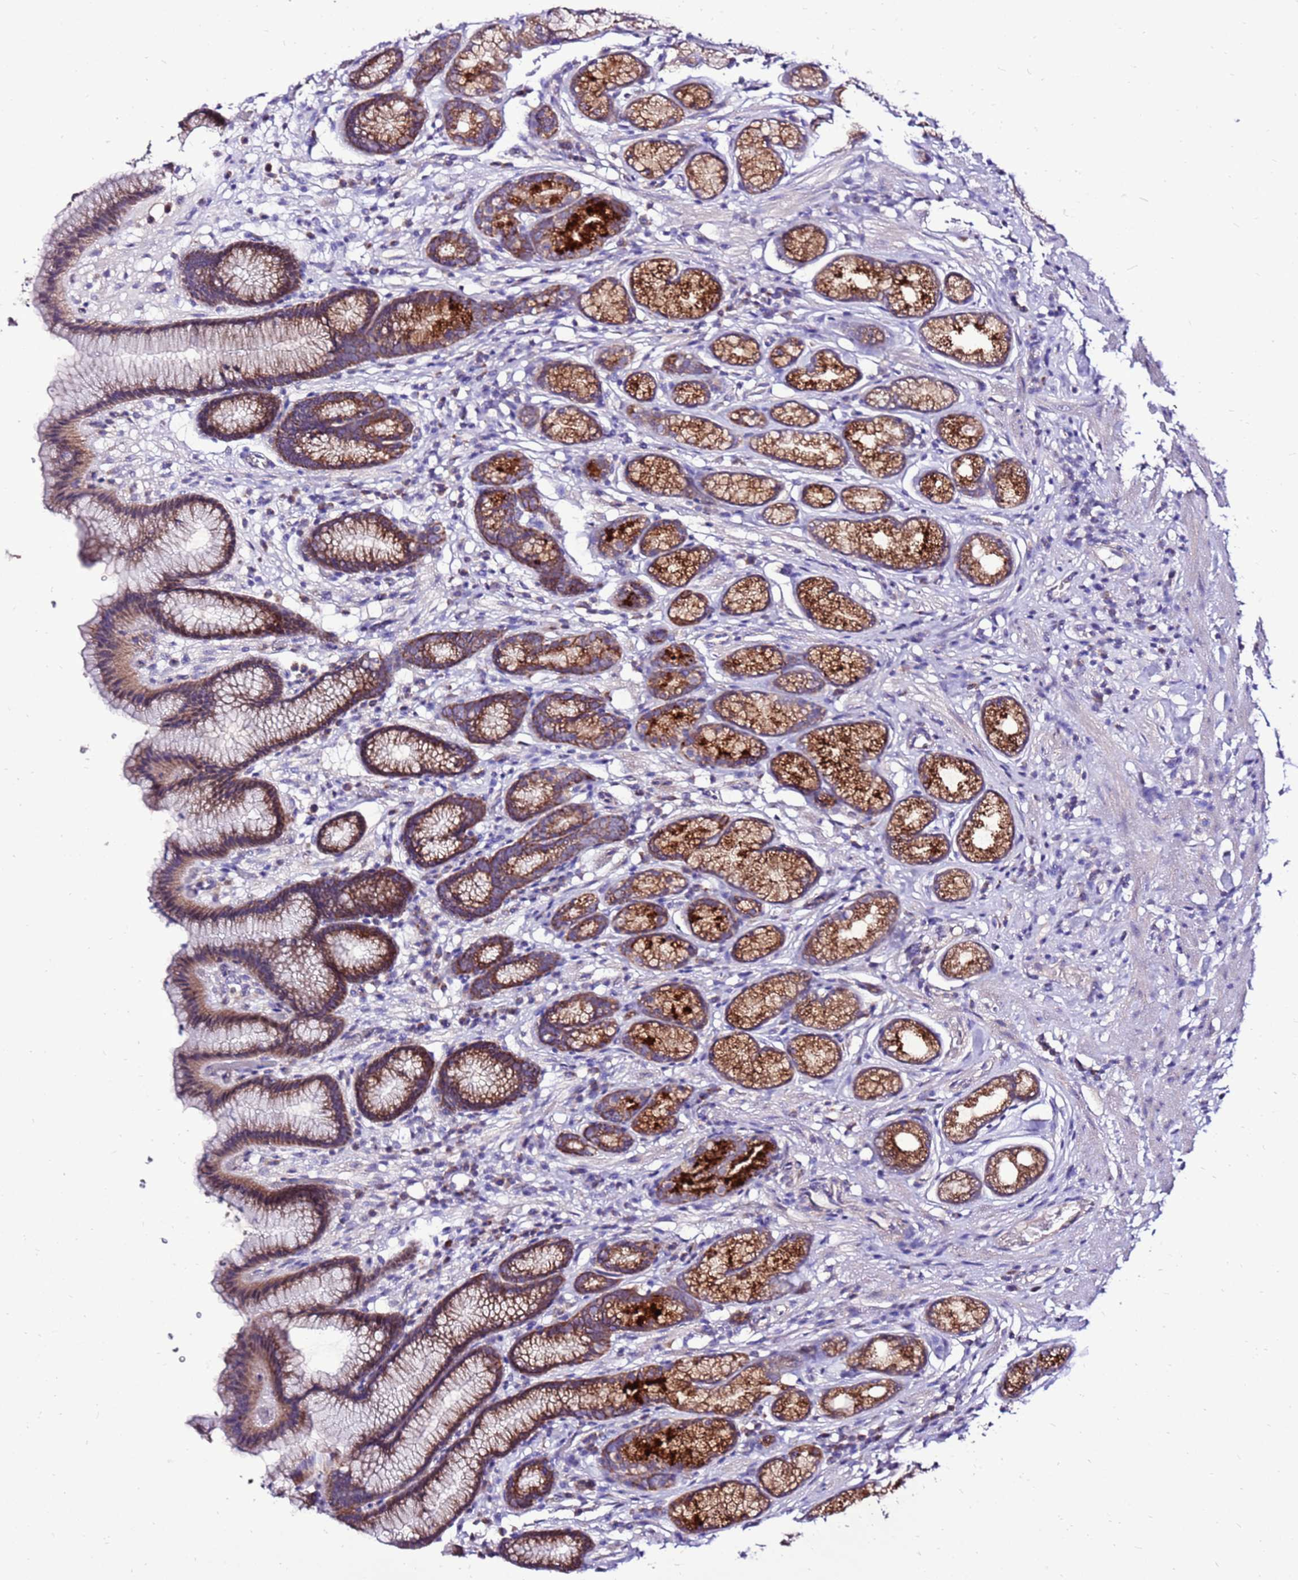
{"staining": {"intensity": "strong", "quantity": ">75%", "location": "cytoplasmic/membranous"}, "tissue": "stomach", "cell_type": "Glandular cells", "image_type": "normal", "snomed": [{"axis": "morphology", "description": "Normal tissue, NOS"}, {"axis": "topography", "description": "Stomach"}], "caption": "Immunohistochemical staining of unremarkable human stomach reveals strong cytoplasmic/membranous protein expression in approximately >75% of glandular cells.", "gene": "SPSB3", "patient": {"sex": "male", "age": 42}}